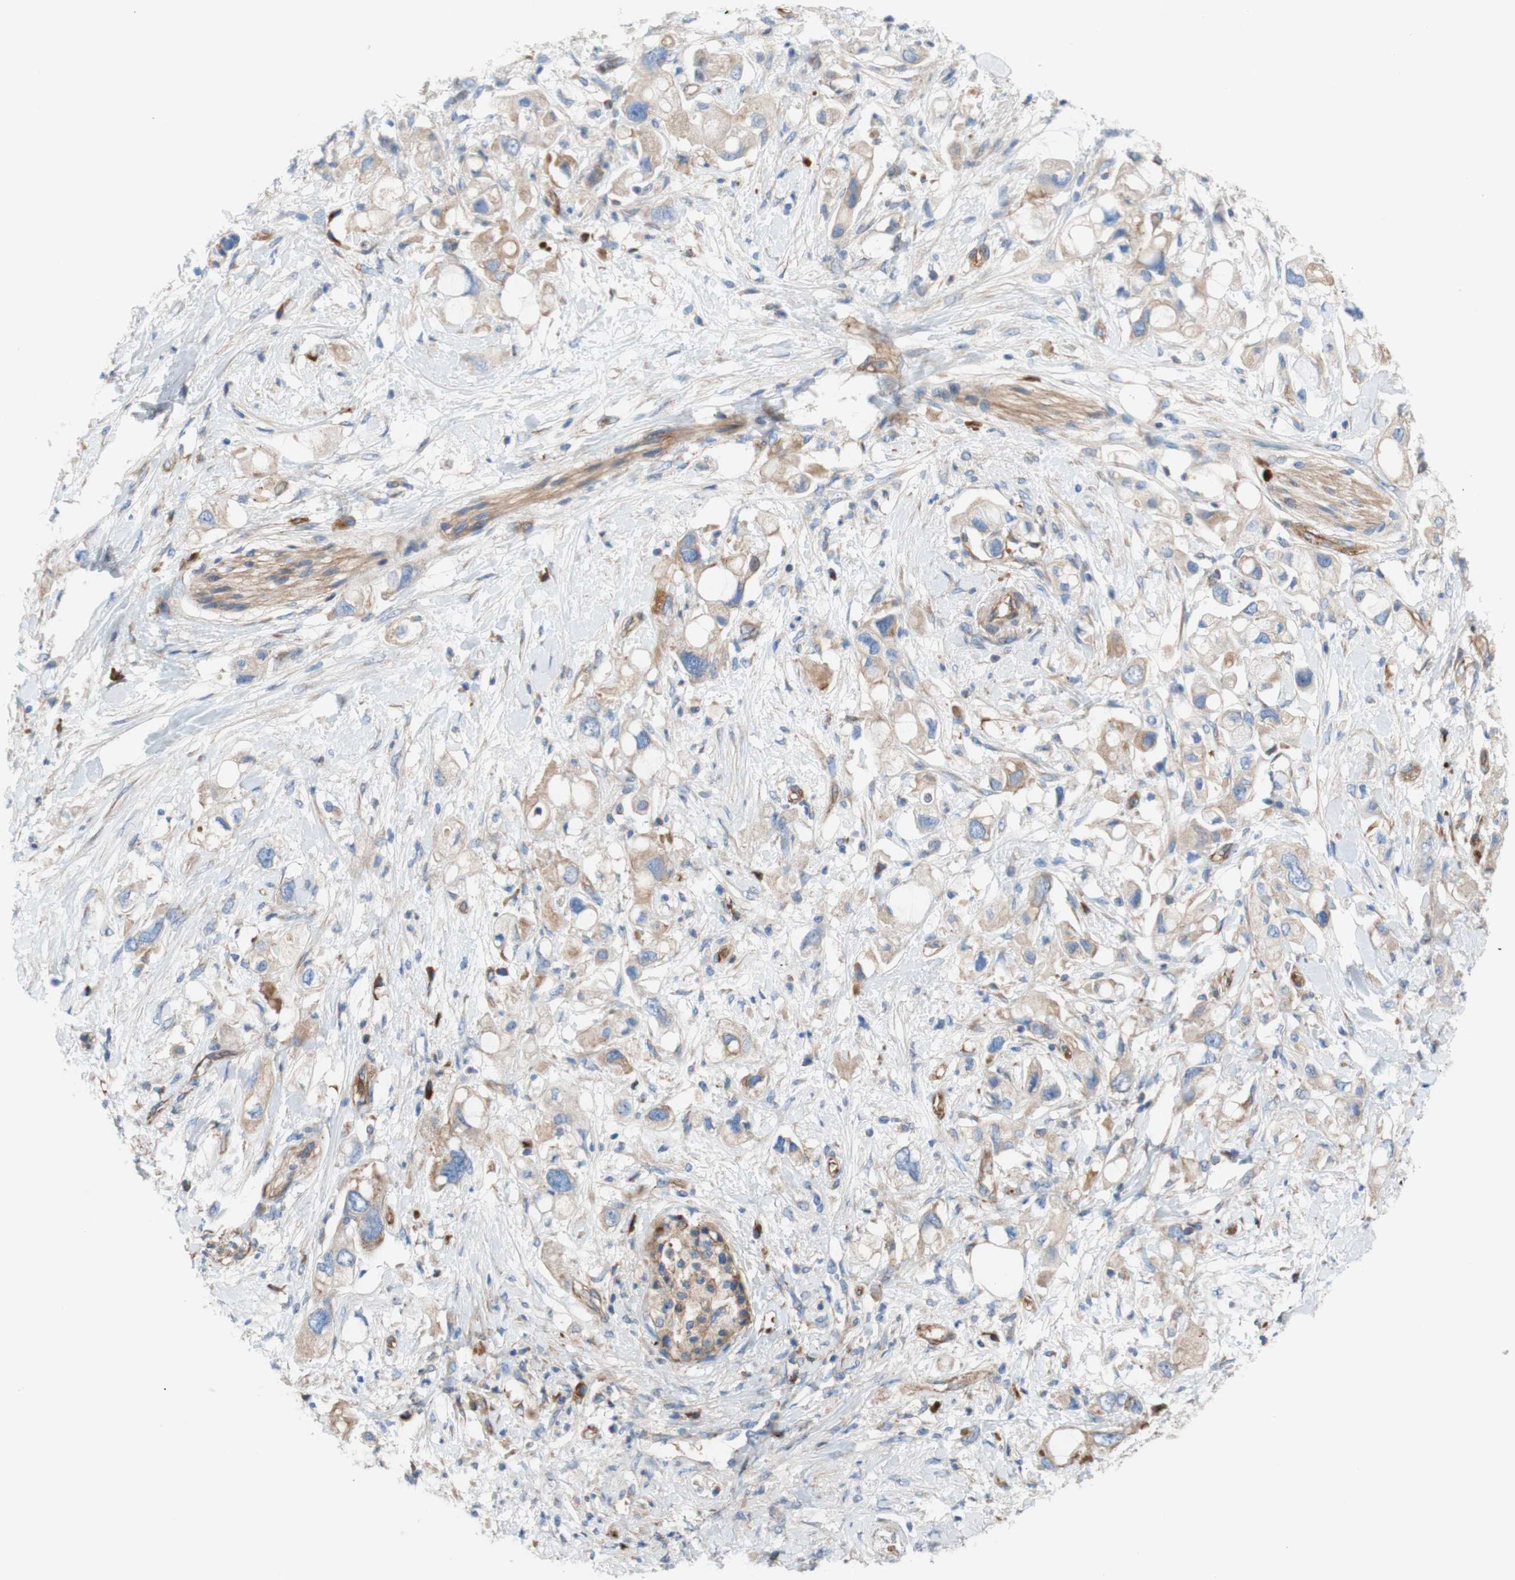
{"staining": {"intensity": "weak", "quantity": "25%-75%", "location": "cytoplasmic/membranous"}, "tissue": "pancreatic cancer", "cell_type": "Tumor cells", "image_type": "cancer", "snomed": [{"axis": "morphology", "description": "Adenocarcinoma, NOS"}, {"axis": "topography", "description": "Pancreas"}], "caption": "This is an image of immunohistochemistry staining of pancreatic adenocarcinoma, which shows weak positivity in the cytoplasmic/membranous of tumor cells.", "gene": "STOM", "patient": {"sex": "female", "age": 56}}